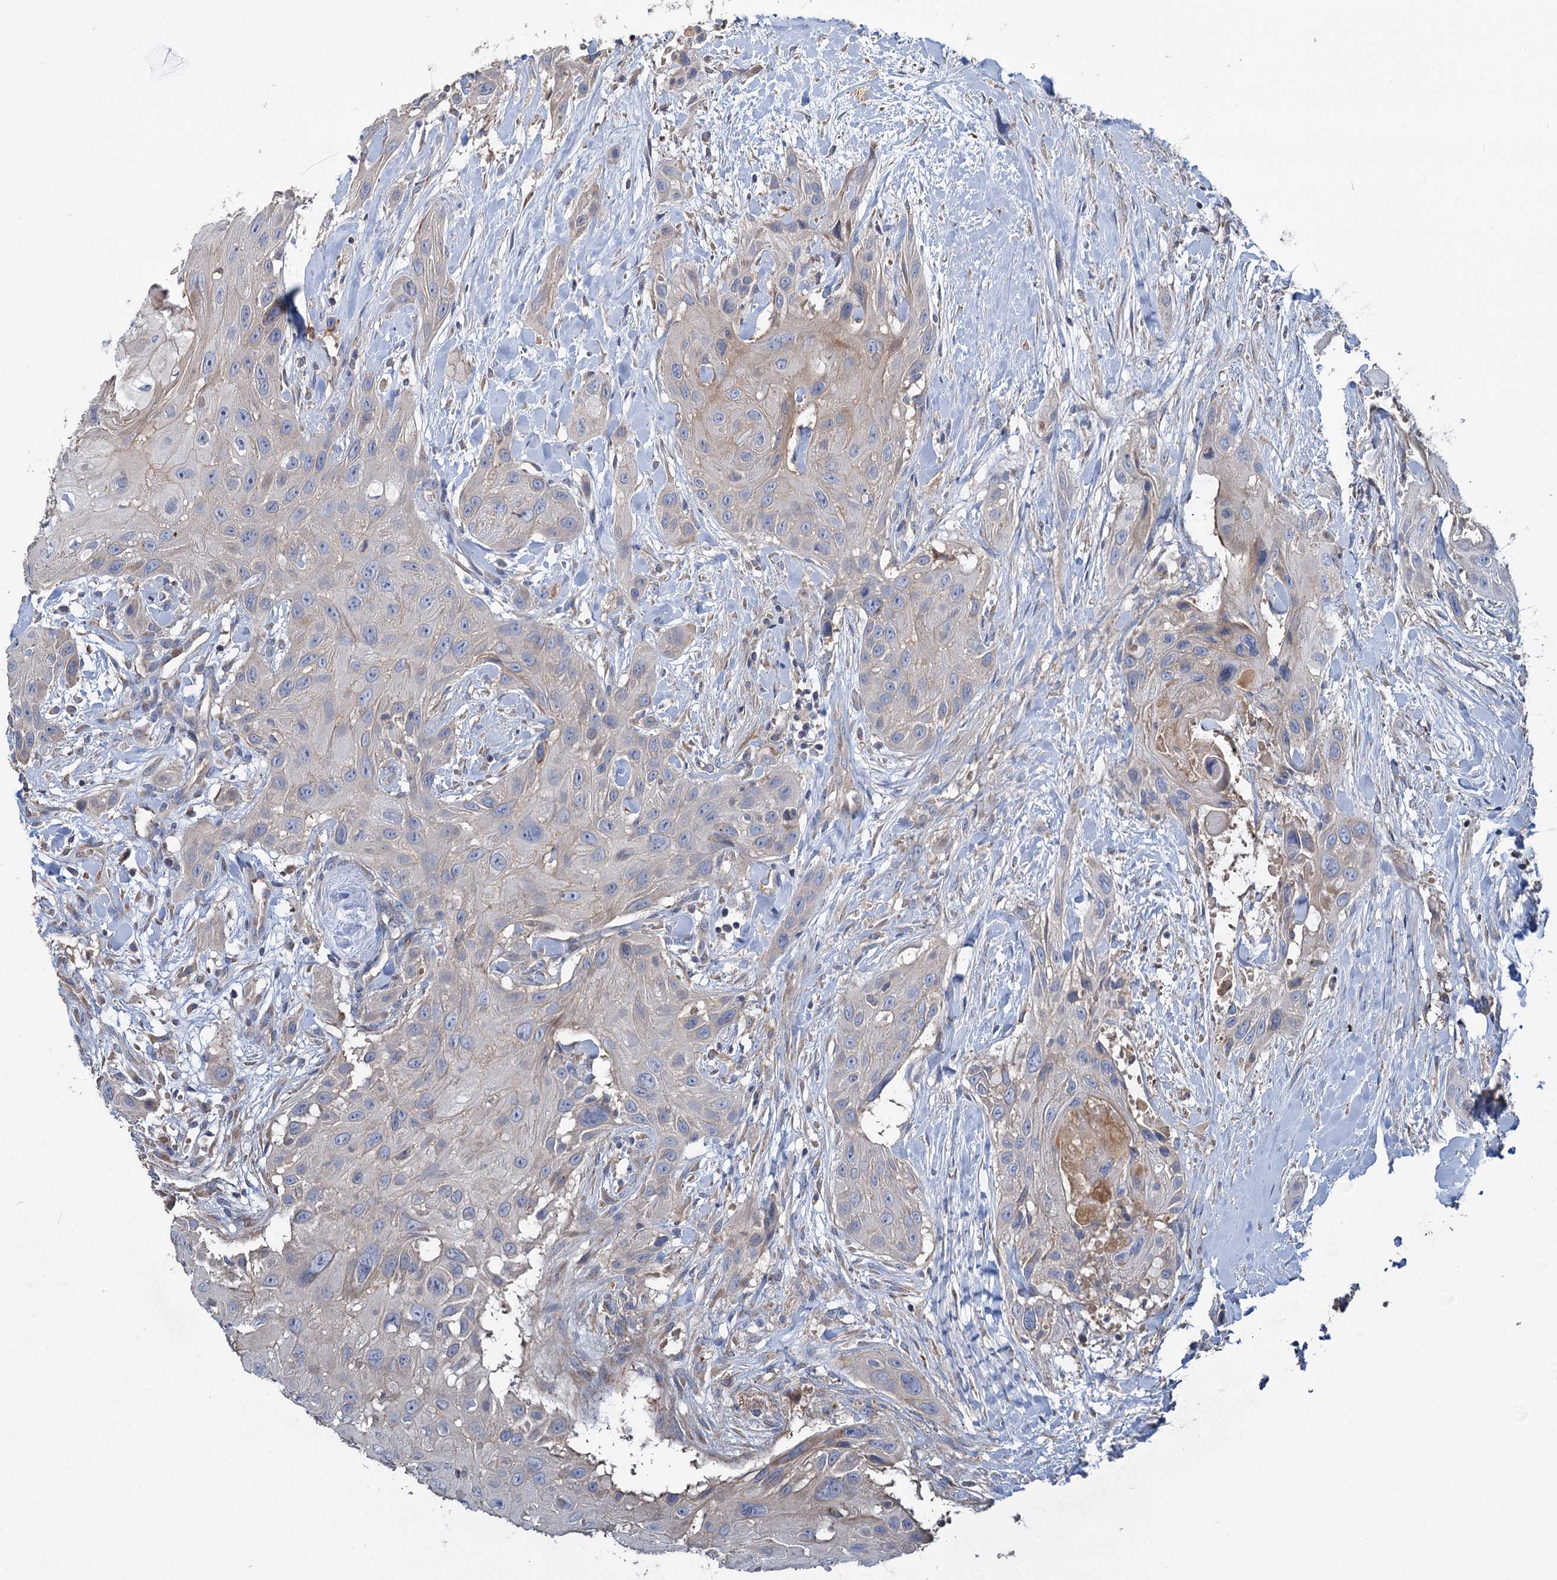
{"staining": {"intensity": "negative", "quantity": "none", "location": "none"}, "tissue": "head and neck cancer", "cell_type": "Tumor cells", "image_type": "cancer", "snomed": [{"axis": "morphology", "description": "Squamous cell carcinoma, NOS"}, {"axis": "topography", "description": "Head-Neck"}], "caption": "Protein analysis of head and neck cancer demonstrates no significant expression in tumor cells.", "gene": "URAD", "patient": {"sex": "male", "age": 81}}